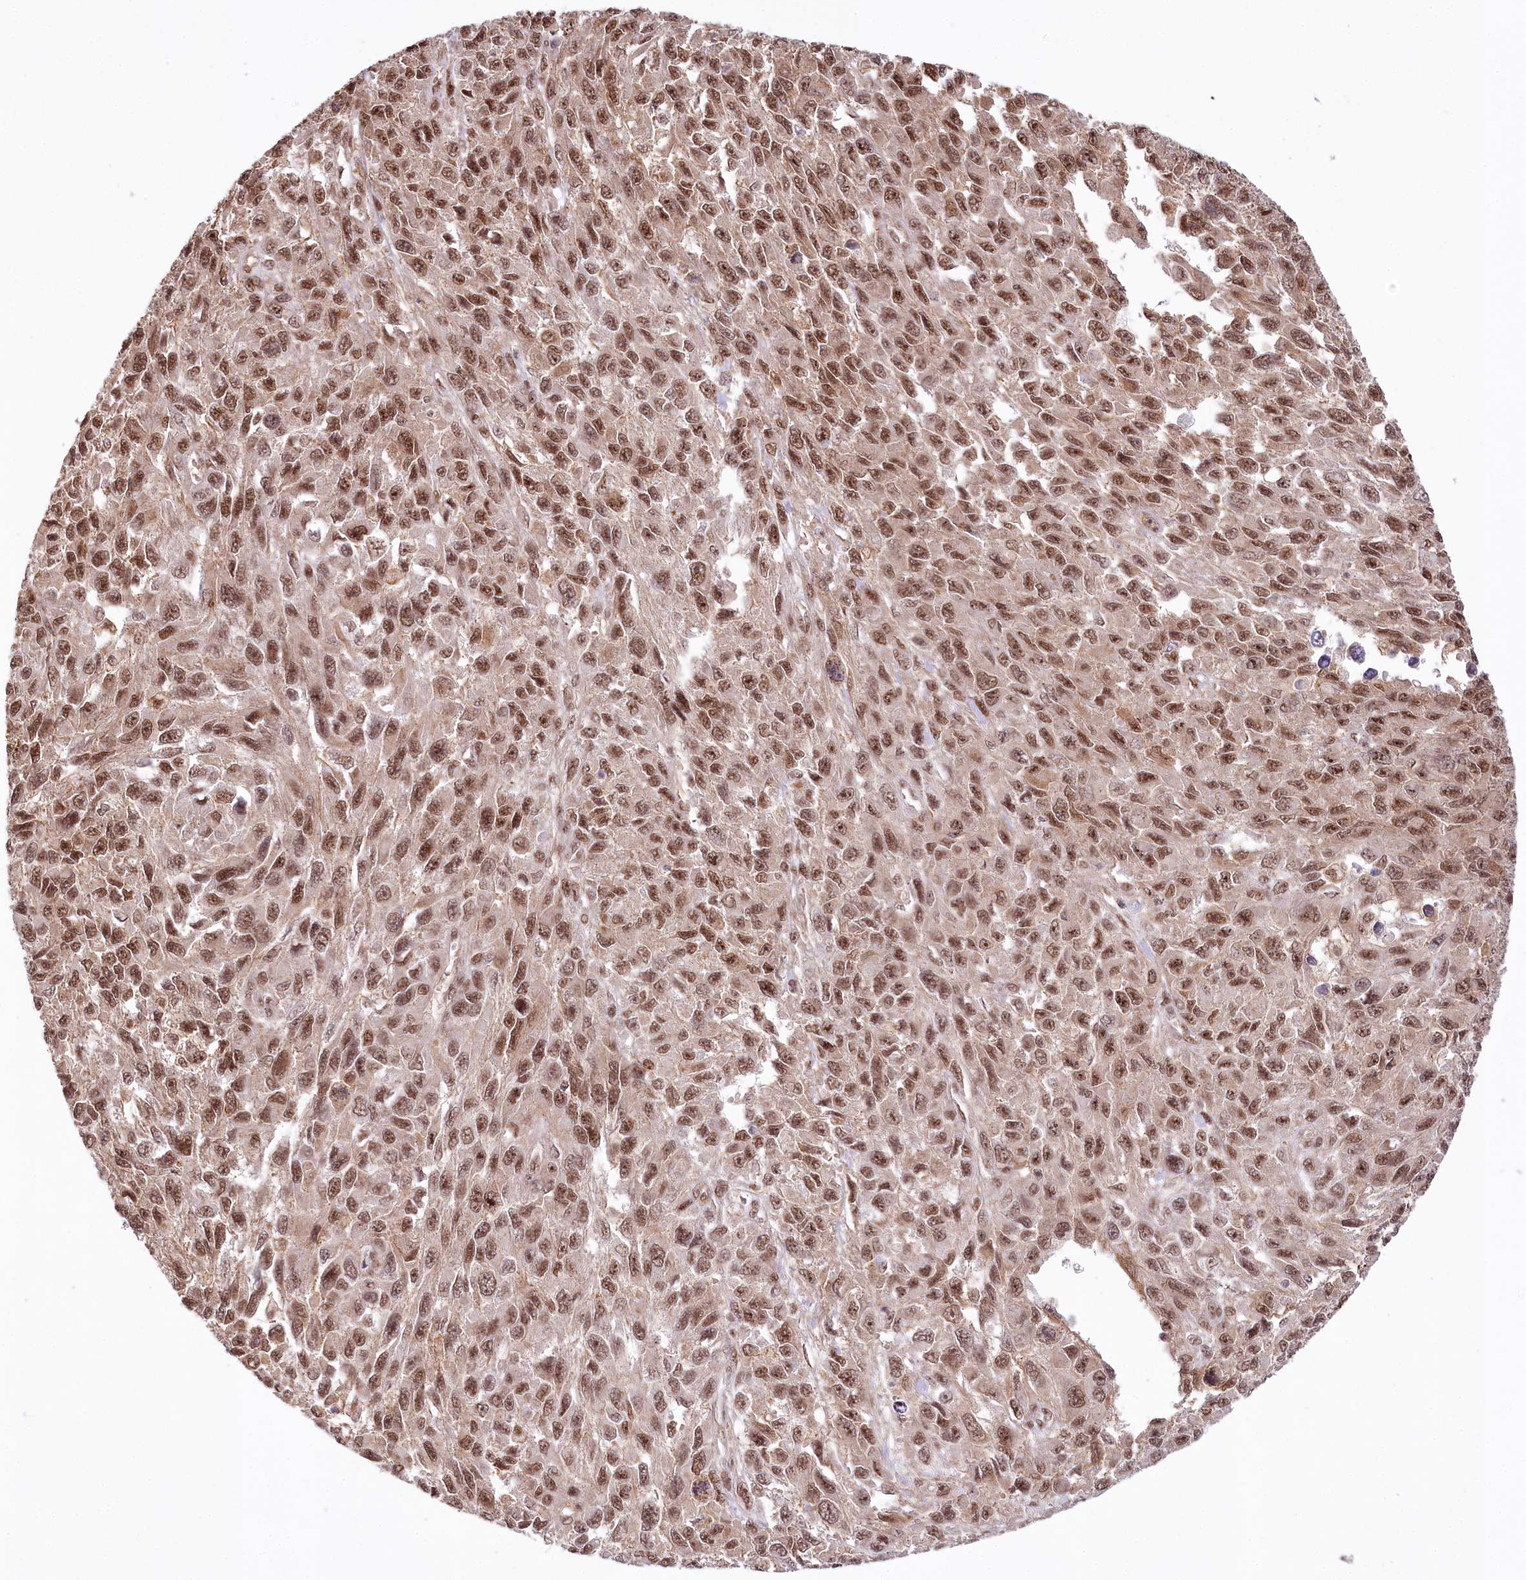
{"staining": {"intensity": "moderate", "quantity": ">75%", "location": "nuclear"}, "tissue": "melanoma", "cell_type": "Tumor cells", "image_type": "cancer", "snomed": [{"axis": "morphology", "description": "Normal tissue, NOS"}, {"axis": "morphology", "description": "Malignant melanoma, NOS"}, {"axis": "topography", "description": "Skin"}], "caption": "Protein staining of malignant melanoma tissue shows moderate nuclear staining in about >75% of tumor cells.", "gene": "TUBGCP2", "patient": {"sex": "female", "age": 96}}